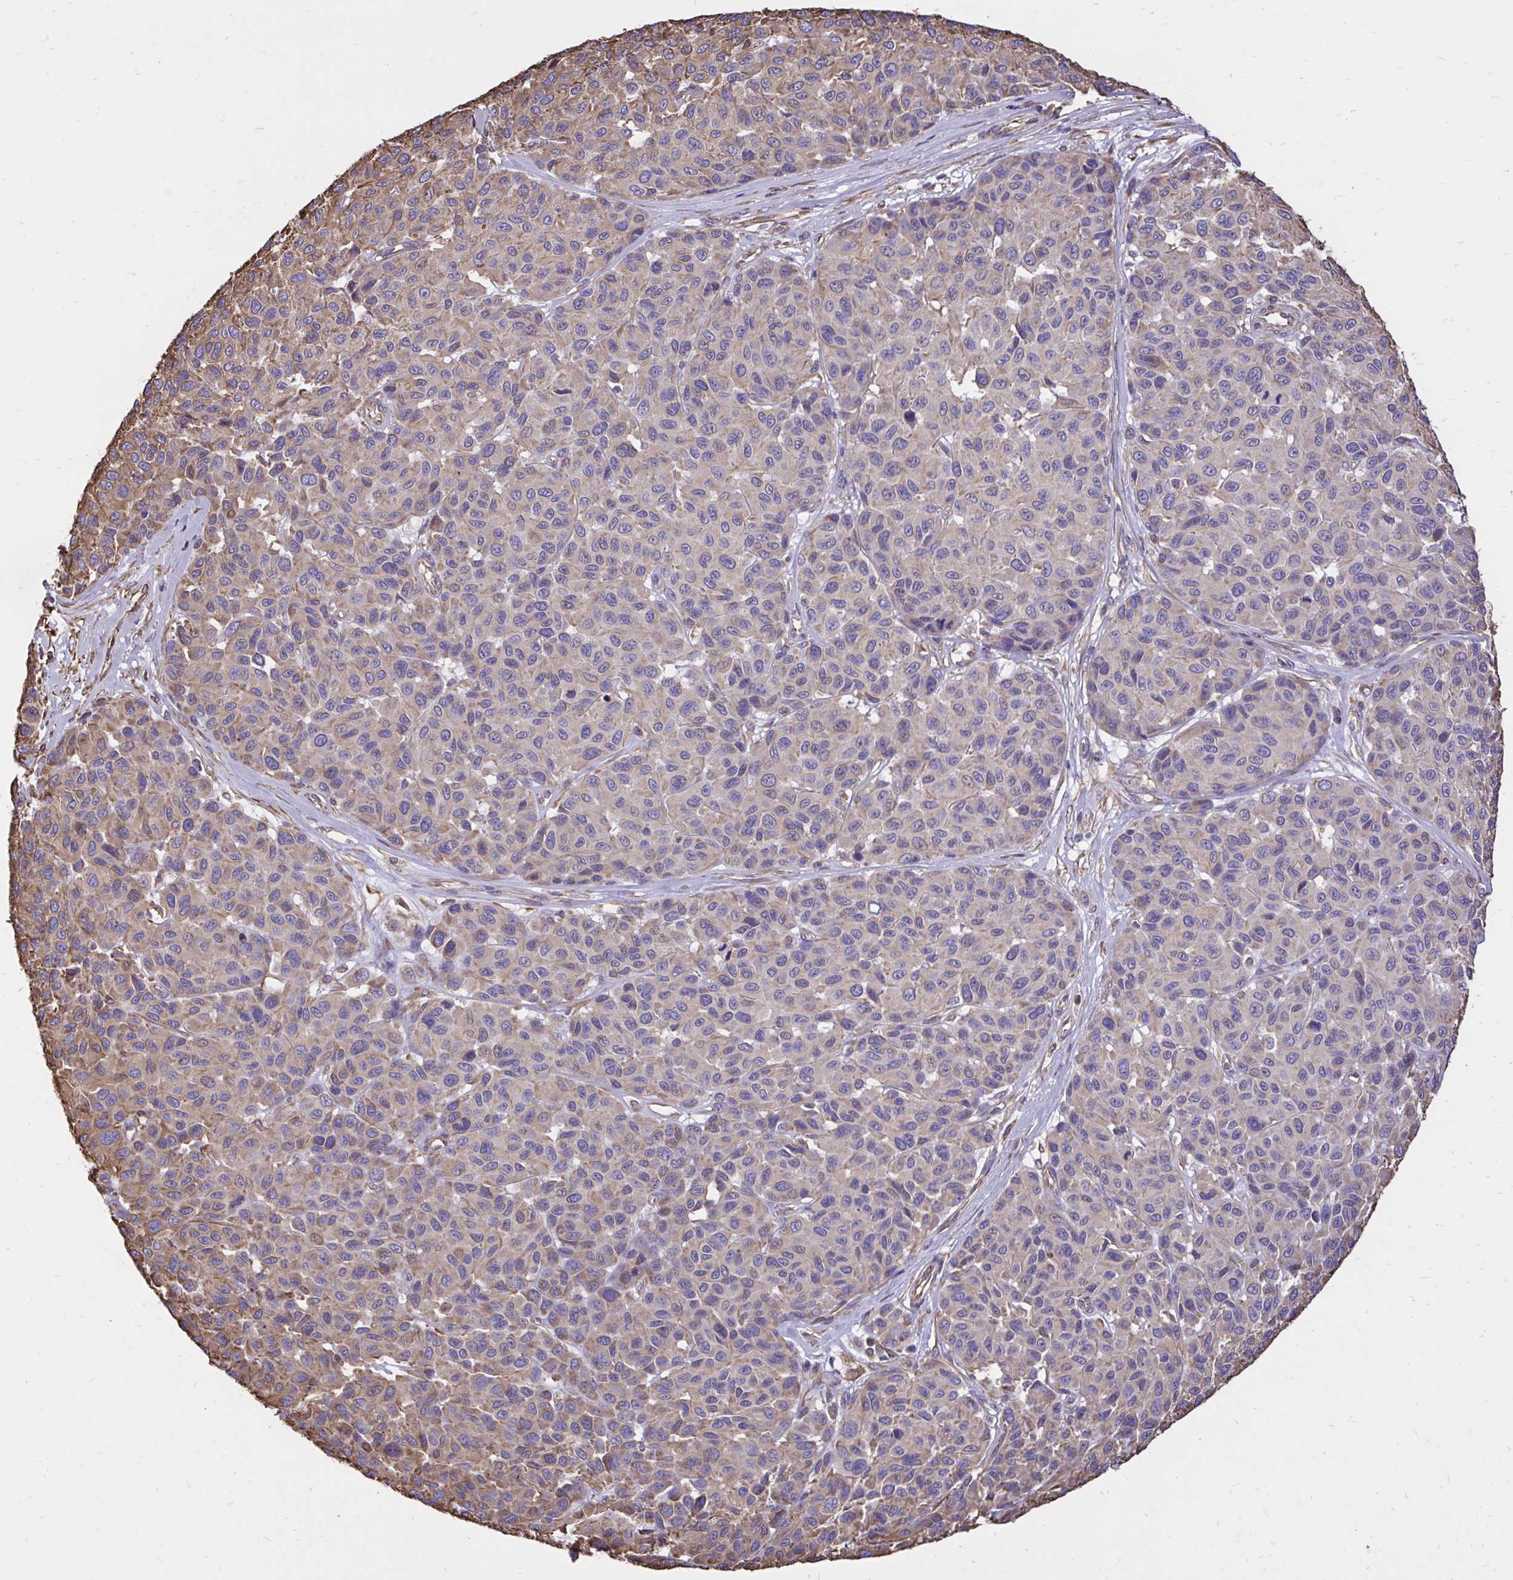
{"staining": {"intensity": "weak", "quantity": "25%-75%", "location": "cytoplasmic/membranous"}, "tissue": "melanoma", "cell_type": "Tumor cells", "image_type": "cancer", "snomed": [{"axis": "morphology", "description": "Malignant melanoma, NOS"}, {"axis": "topography", "description": "Skin"}], "caption": "This is a photomicrograph of immunohistochemistry (IHC) staining of melanoma, which shows weak staining in the cytoplasmic/membranous of tumor cells.", "gene": "RNF103", "patient": {"sex": "female", "age": 66}}